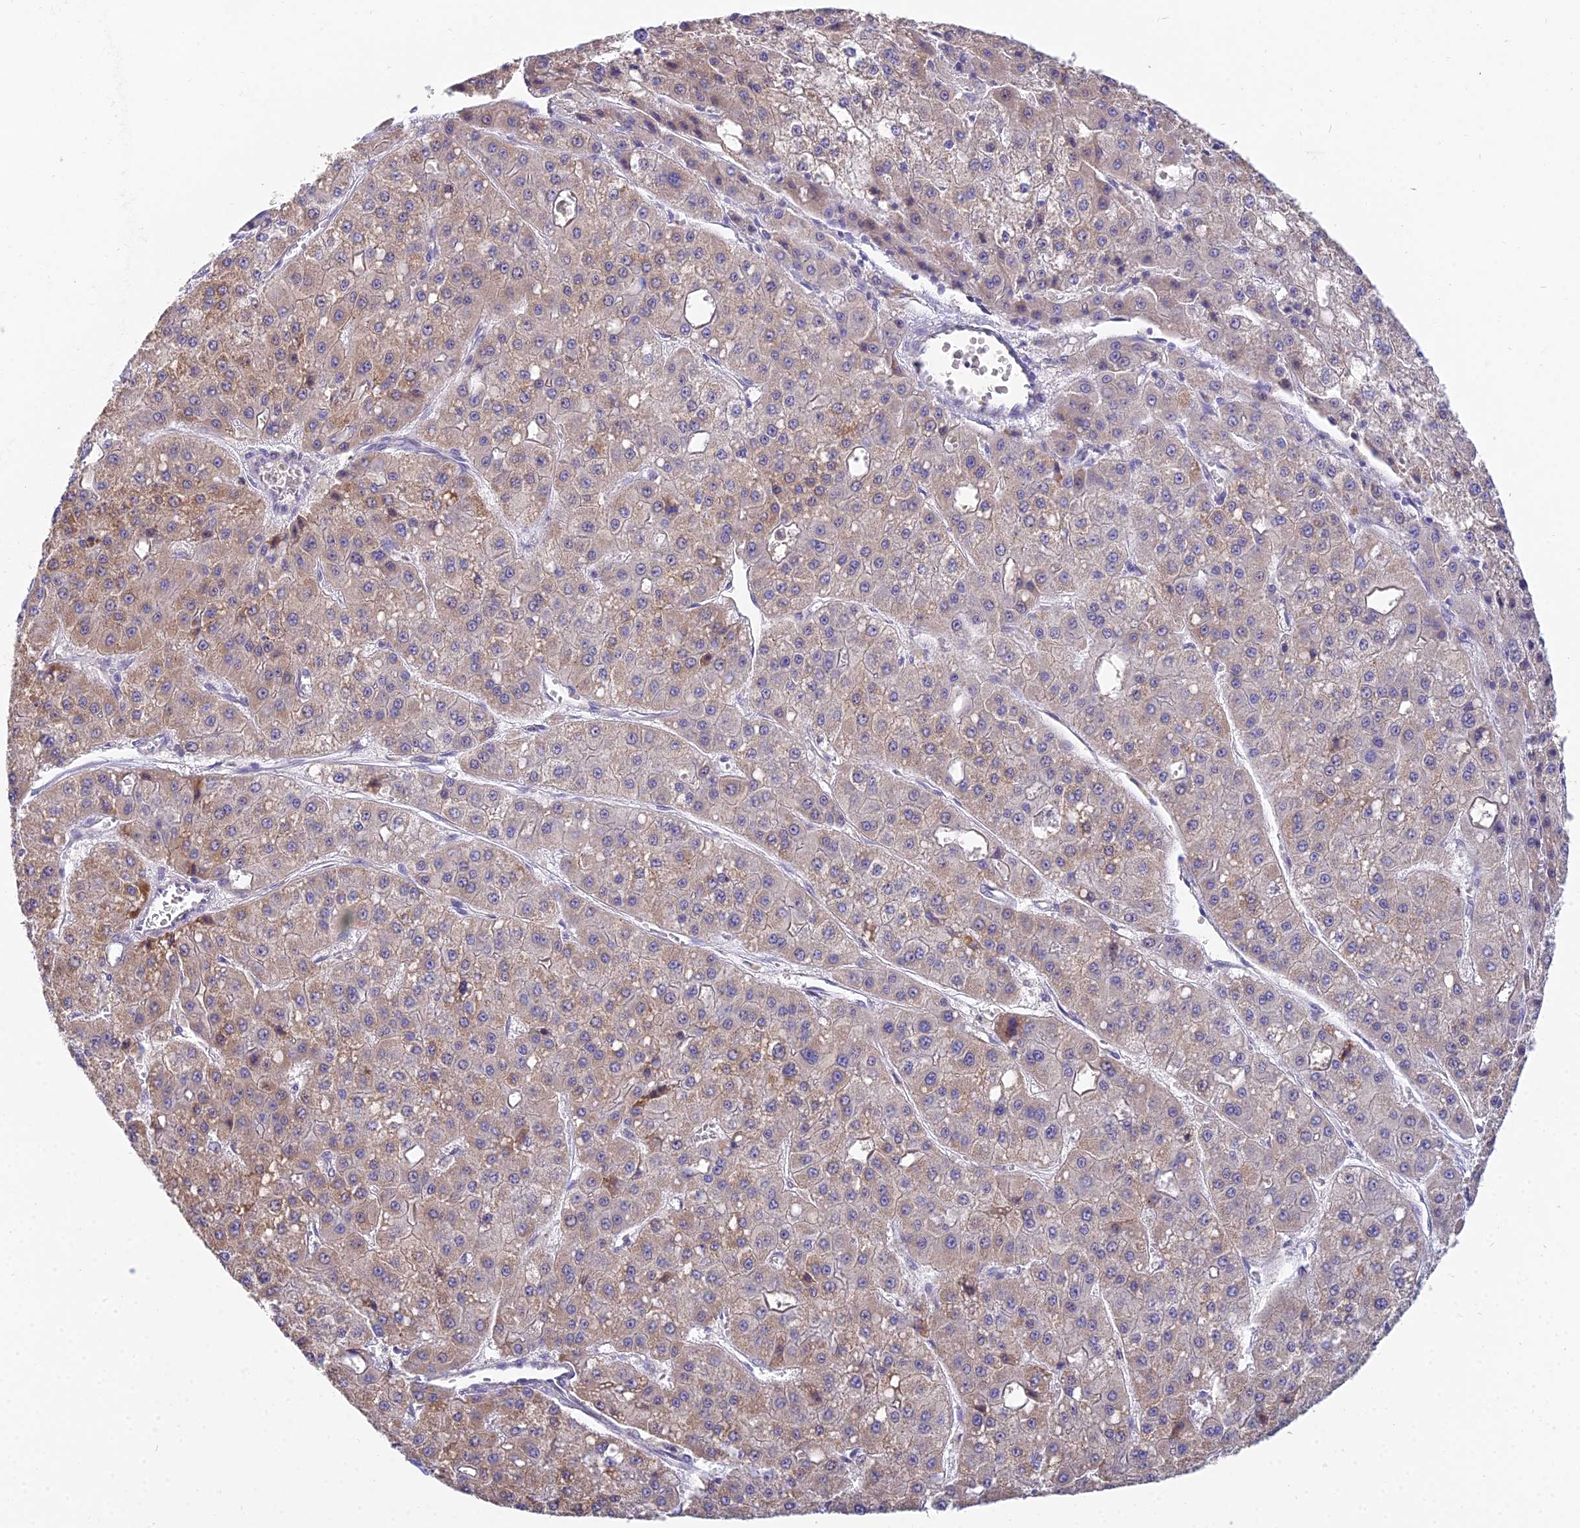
{"staining": {"intensity": "strong", "quantity": "25%-75%", "location": "cytoplasmic/membranous"}, "tissue": "liver cancer", "cell_type": "Tumor cells", "image_type": "cancer", "snomed": [{"axis": "morphology", "description": "Carcinoma, Hepatocellular, NOS"}, {"axis": "topography", "description": "Liver"}], "caption": "Brown immunohistochemical staining in liver cancer (hepatocellular carcinoma) exhibits strong cytoplasmic/membranous staining in about 25%-75% of tumor cells.", "gene": "CFAP206", "patient": {"sex": "male", "age": 47}}